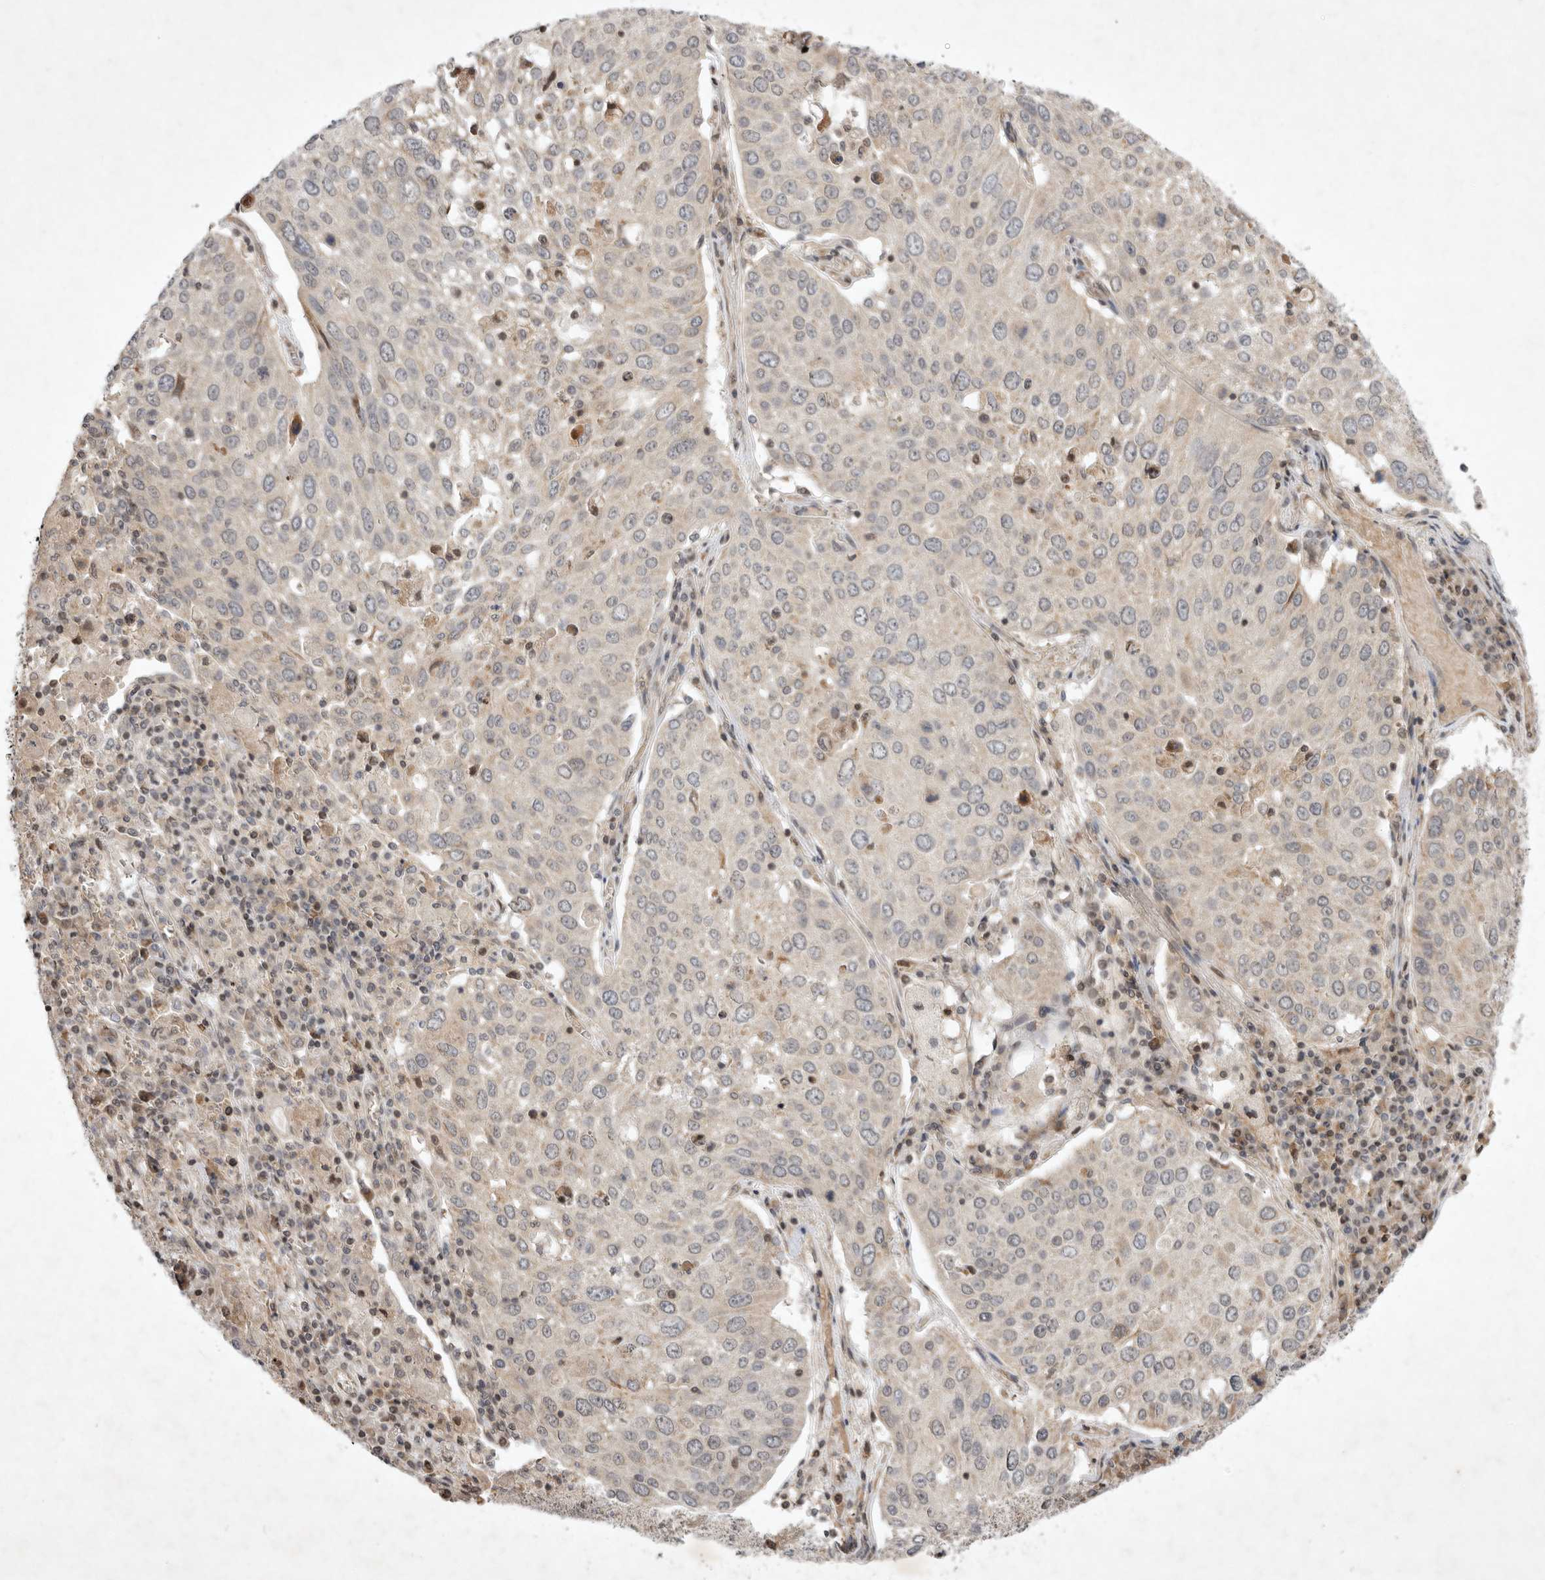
{"staining": {"intensity": "negative", "quantity": "none", "location": "none"}, "tissue": "lung cancer", "cell_type": "Tumor cells", "image_type": "cancer", "snomed": [{"axis": "morphology", "description": "Squamous cell carcinoma, NOS"}, {"axis": "topography", "description": "Lung"}], "caption": "Immunohistochemical staining of lung cancer (squamous cell carcinoma) shows no significant positivity in tumor cells. The staining was performed using DAB to visualize the protein expression in brown, while the nuclei were stained in blue with hematoxylin (Magnification: 20x).", "gene": "EIF2AK1", "patient": {"sex": "male", "age": 65}}